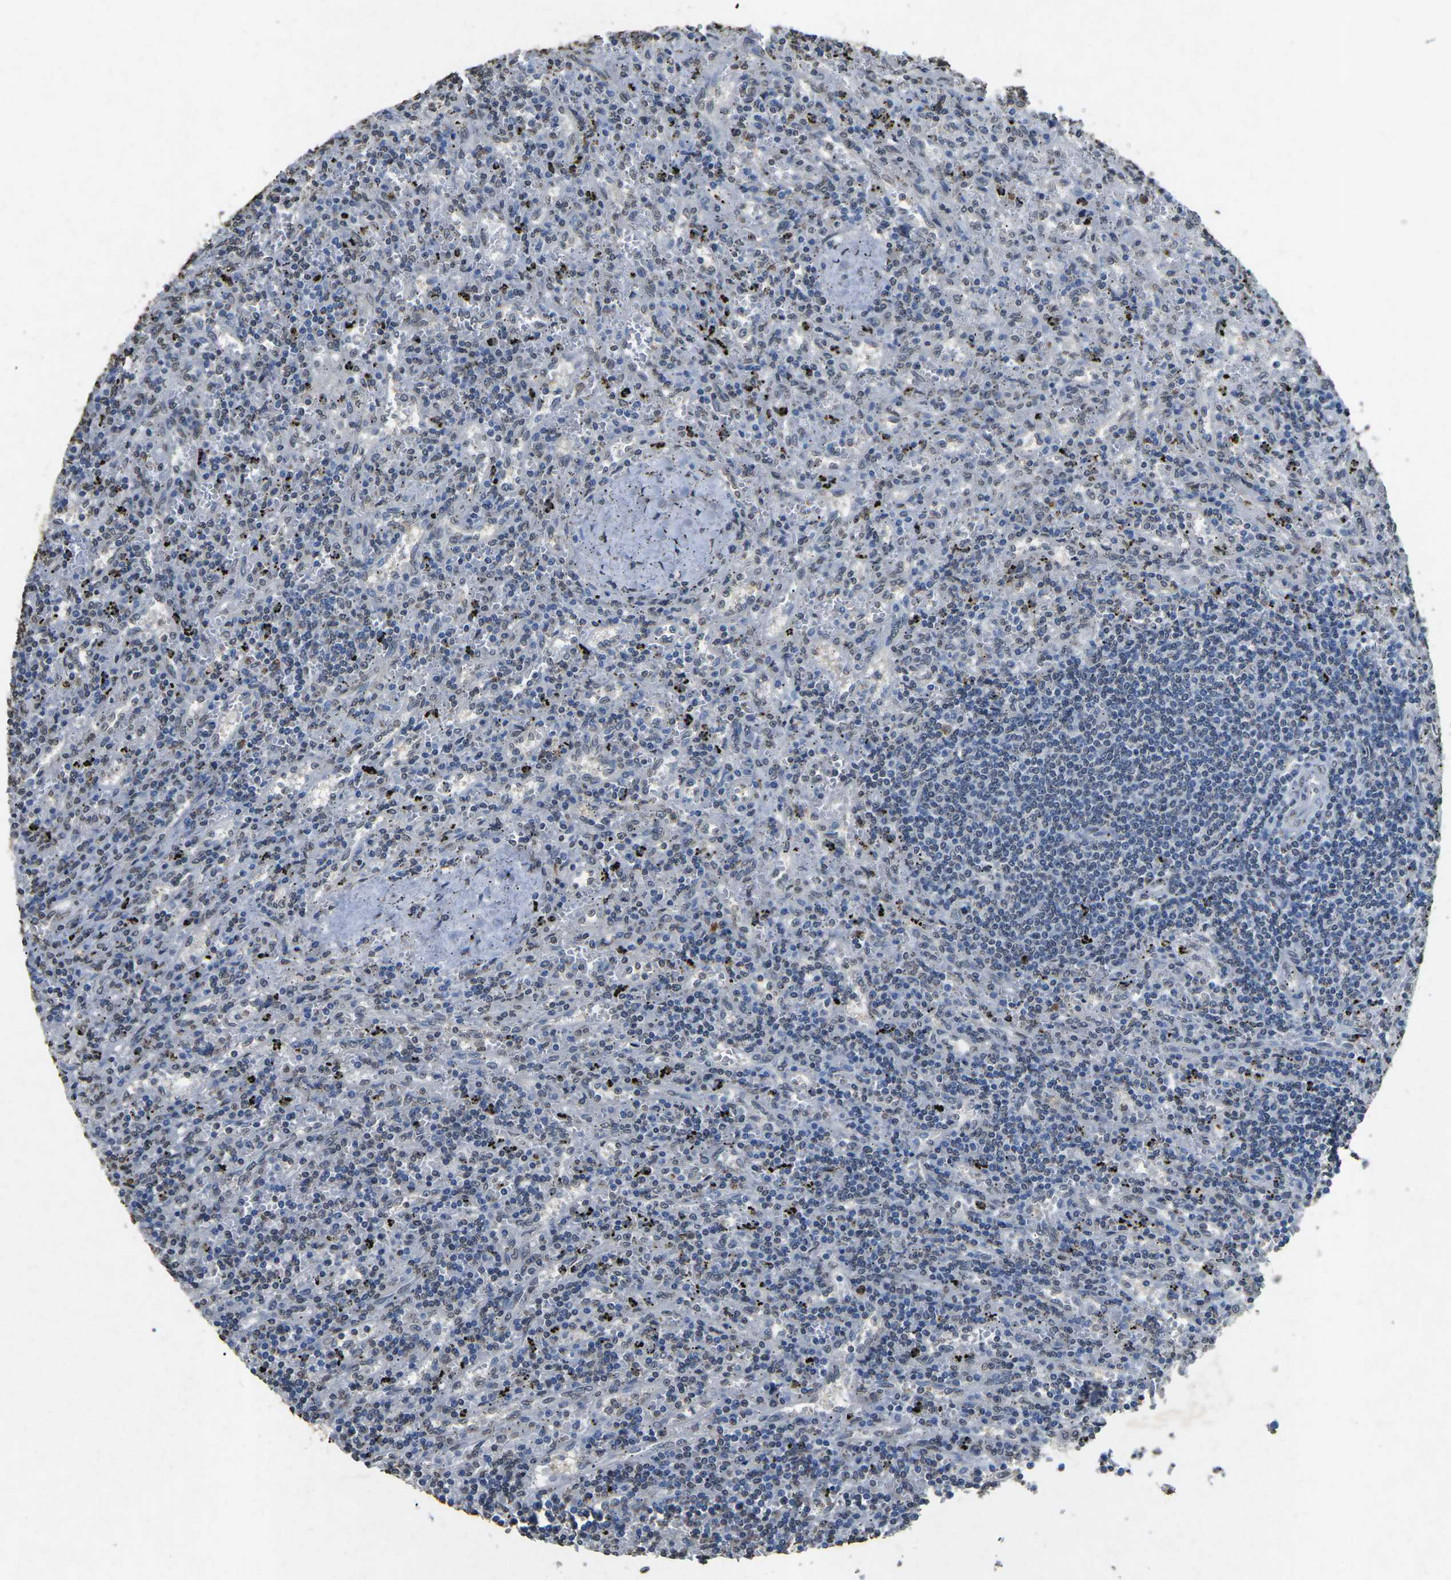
{"staining": {"intensity": "negative", "quantity": "none", "location": "none"}, "tissue": "lymphoma", "cell_type": "Tumor cells", "image_type": "cancer", "snomed": [{"axis": "morphology", "description": "Malignant lymphoma, non-Hodgkin's type, Low grade"}, {"axis": "topography", "description": "Spleen"}], "caption": "This is an immunohistochemistry (IHC) image of malignant lymphoma, non-Hodgkin's type (low-grade). There is no expression in tumor cells.", "gene": "SCNN1B", "patient": {"sex": "male", "age": 76}}